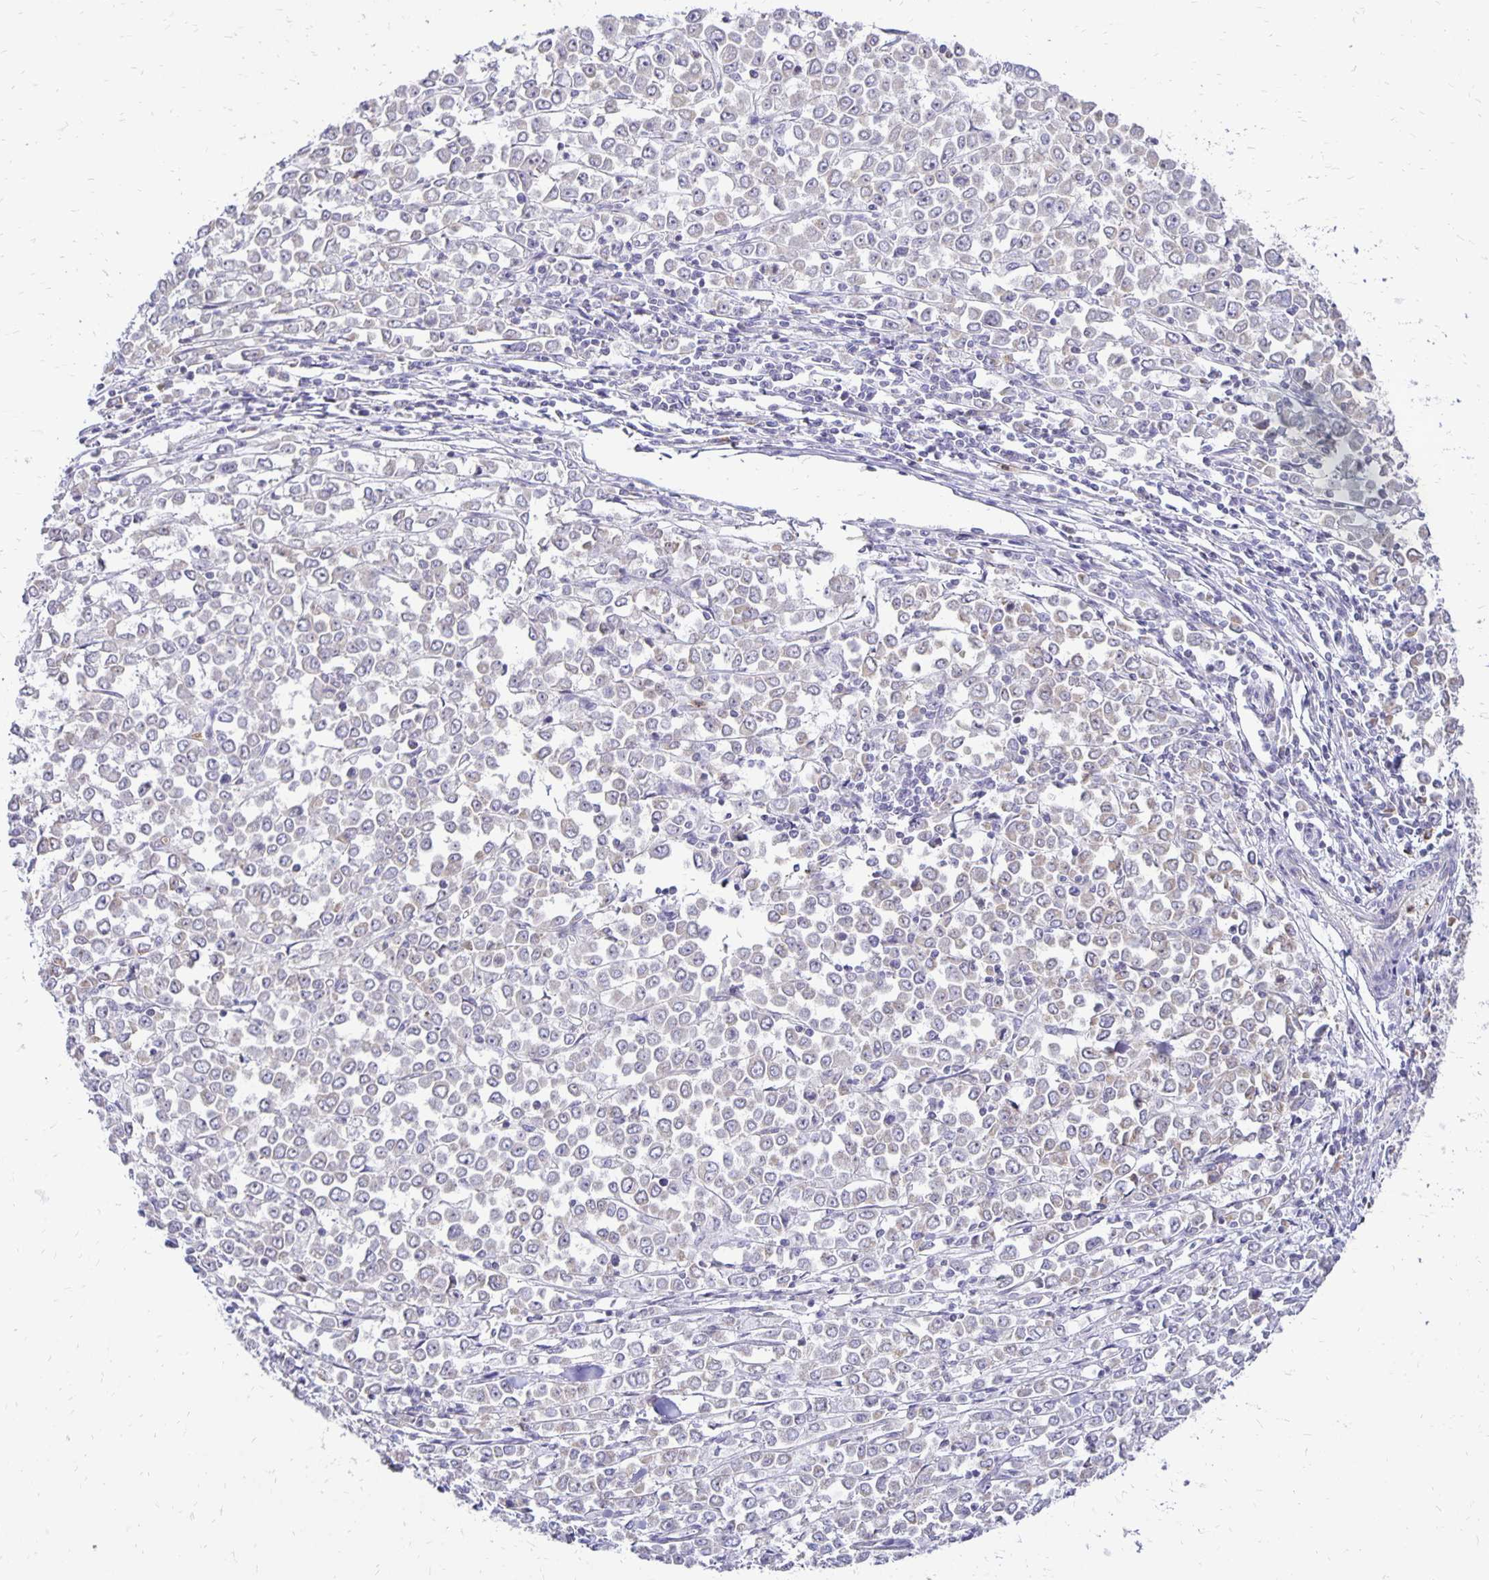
{"staining": {"intensity": "negative", "quantity": "none", "location": "none"}, "tissue": "stomach cancer", "cell_type": "Tumor cells", "image_type": "cancer", "snomed": [{"axis": "morphology", "description": "Adenocarcinoma, NOS"}, {"axis": "topography", "description": "Stomach, upper"}], "caption": "Immunohistochemistry (IHC) micrograph of neoplastic tissue: human stomach cancer (adenocarcinoma) stained with DAB reveals no significant protein positivity in tumor cells.", "gene": "FN3K", "patient": {"sex": "male", "age": 70}}